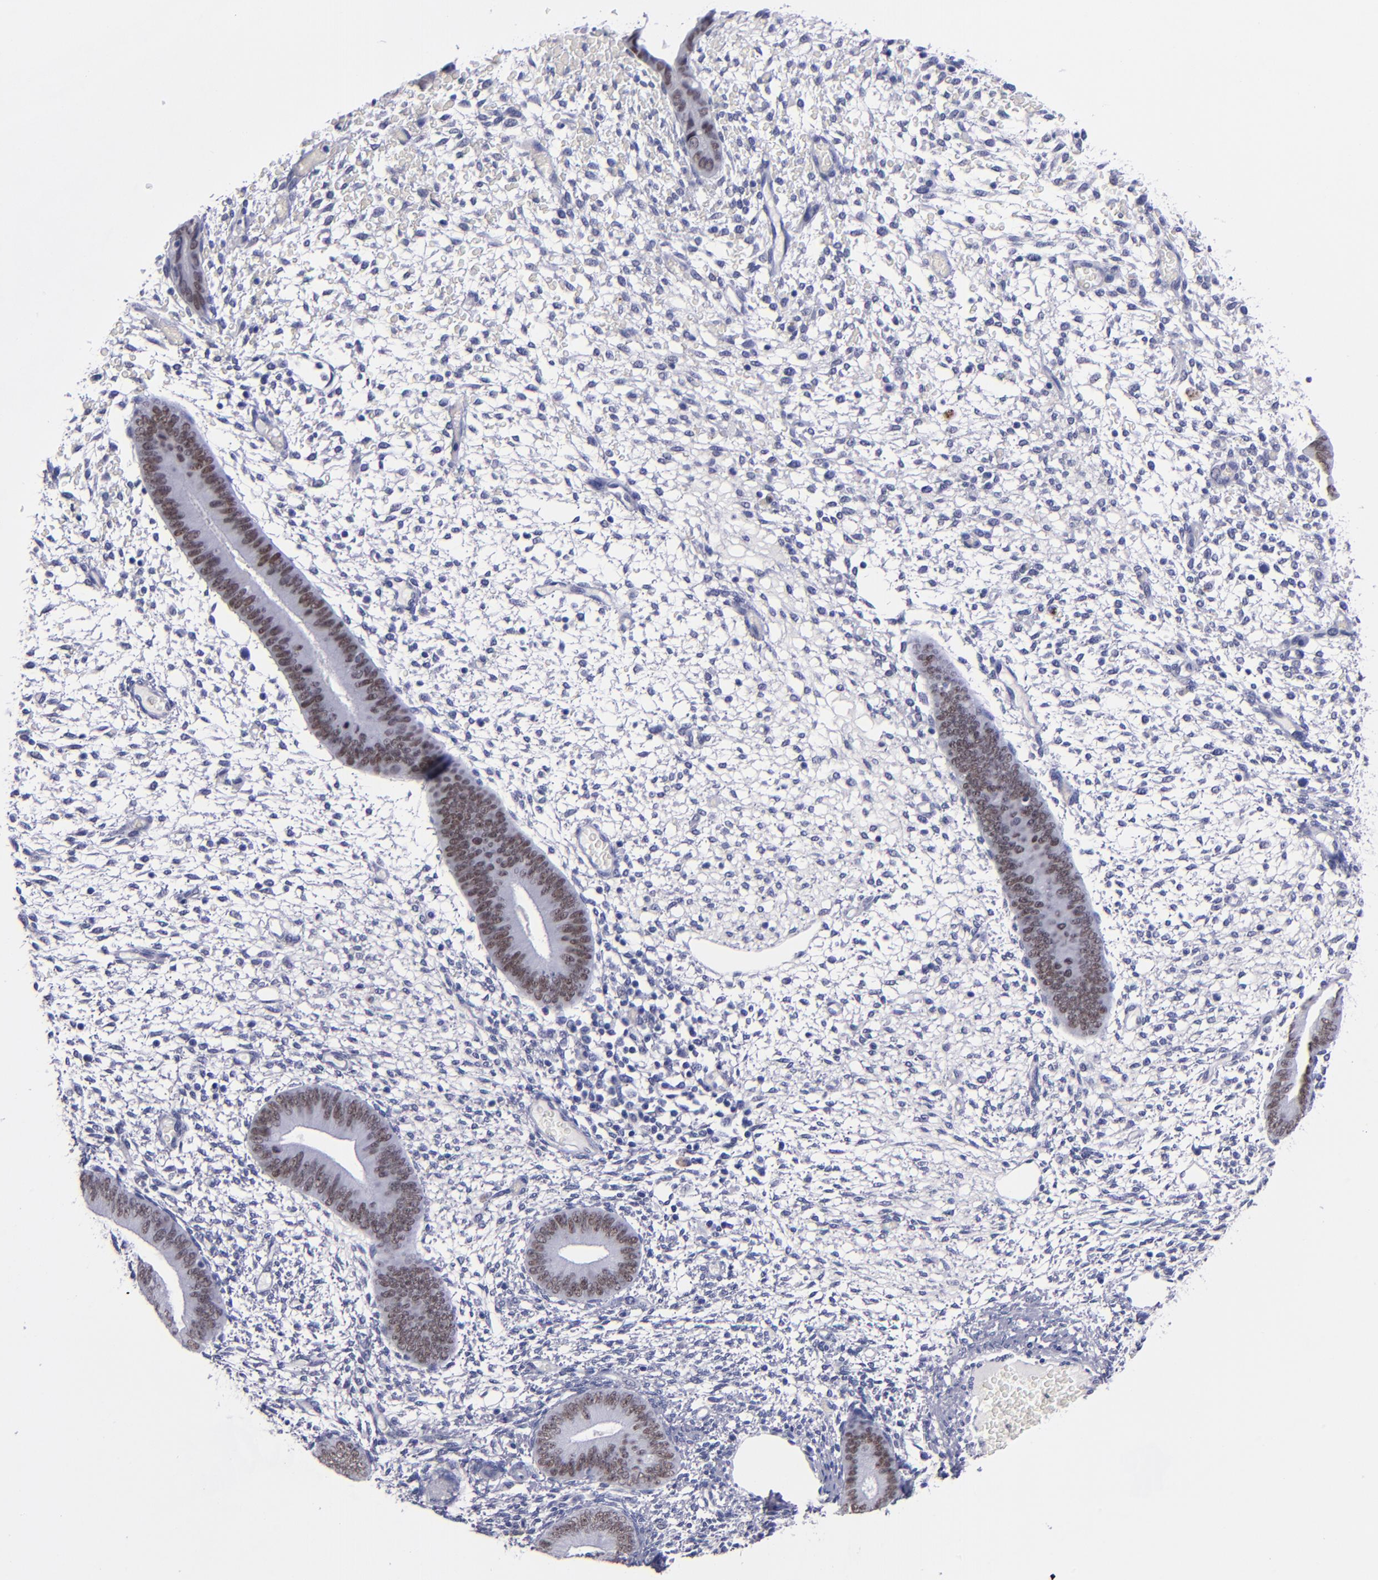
{"staining": {"intensity": "negative", "quantity": "none", "location": "none"}, "tissue": "endometrium", "cell_type": "Cells in endometrial stroma", "image_type": "normal", "snomed": [{"axis": "morphology", "description": "Normal tissue, NOS"}, {"axis": "topography", "description": "Endometrium"}], "caption": "Immunohistochemical staining of benign human endometrium shows no significant positivity in cells in endometrial stroma. Brightfield microscopy of immunohistochemistry stained with DAB (3,3'-diaminobenzidine) (brown) and hematoxylin (blue), captured at high magnification.", "gene": "HNF1B", "patient": {"sex": "female", "age": 42}}